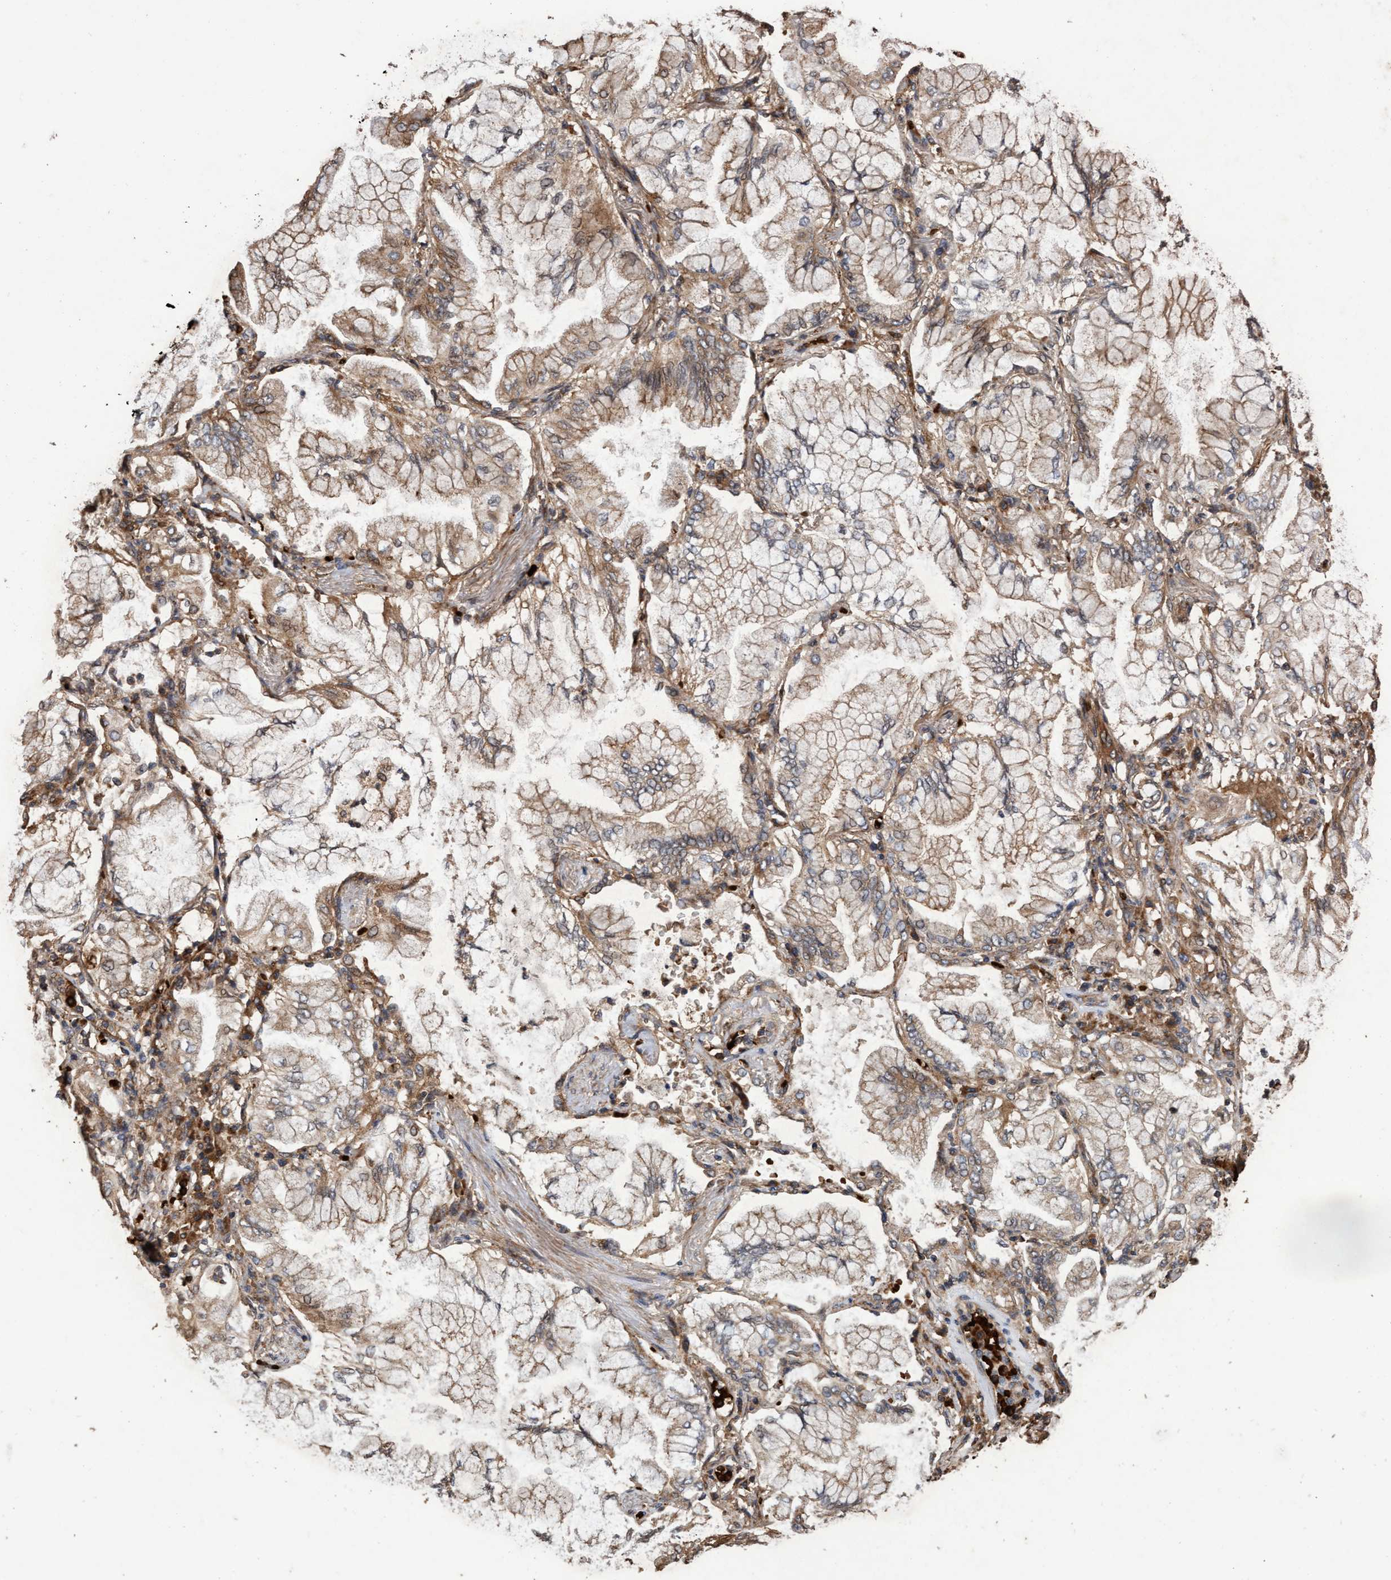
{"staining": {"intensity": "moderate", "quantity": ">75%", "location": "cytoplasmic/membranous"}, "tissue": "lung cancer", "cell_type": "Tumor cells", "image_type": "cancer", "snomed": [{"axis": "morphology", "description": "Adenocarcinoma, NOS"}, {"axis": "topography", "description": "Lung"}], "caption": "A histopathology image of human lung adenocarcinoma stained for a protein demonstrates moderate cytoplasmic/membranous brown staining in tumor cells.", "gene": "CHMP6", "patient": {"sex": "female", "age": 70}}